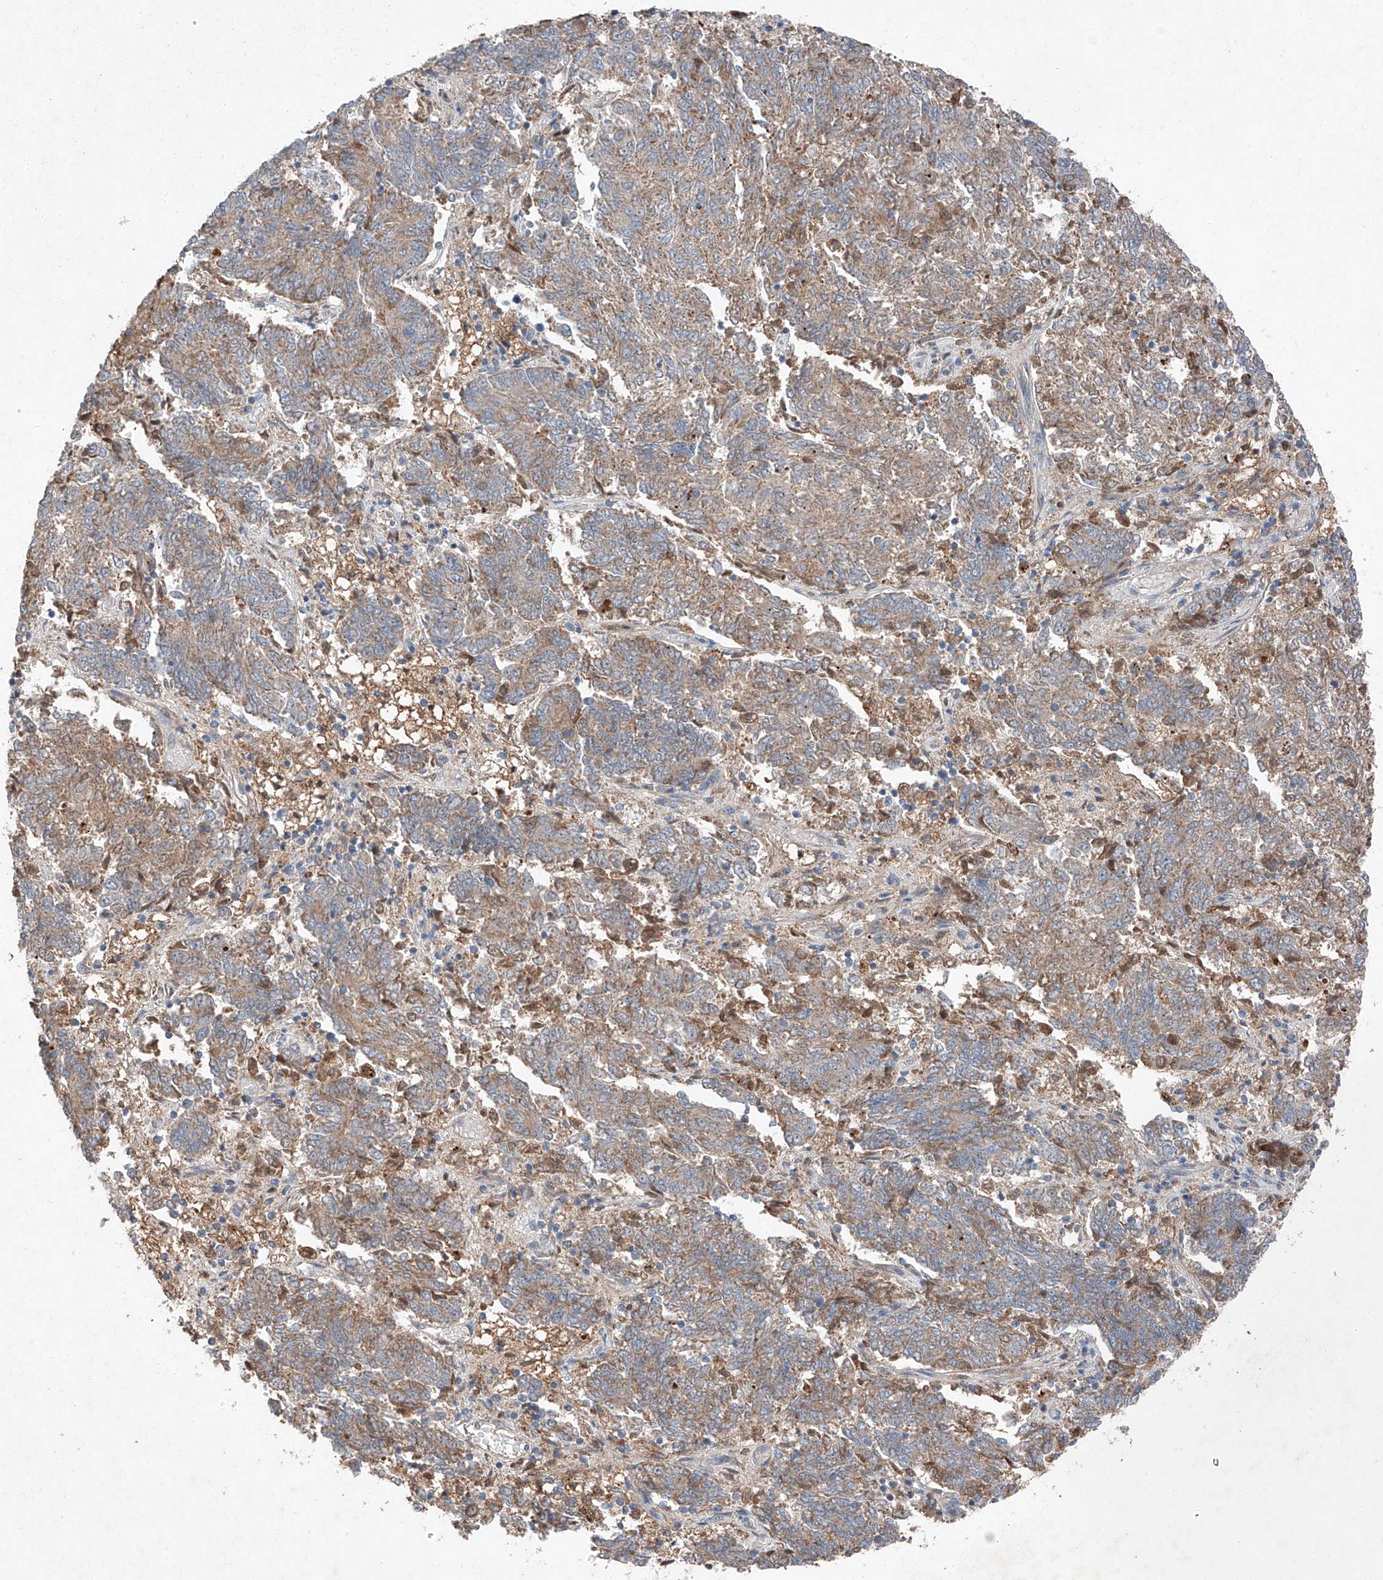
{"staining": {"intensity": "weak", "quantity": ">75%", "location": "cytoplasmic/membranous"}, "tissue": "endometrial cancer", "cell_type": "Tumor cells", "image_type": "cancer", "snomed": [{"axis": "morphology", "description": "Adenocarcinoma, NOS"}, {"axis": "topography", "description": "Endometrium"}], "caption": "This is an image of IHC staining of endometrial cancer (adenocarcinoma), which shows weak expression in the cytoplasmic/membranous of tumor cells.", "gene": "RUSC1", "patient": {"sex": "female", "age": 80}}